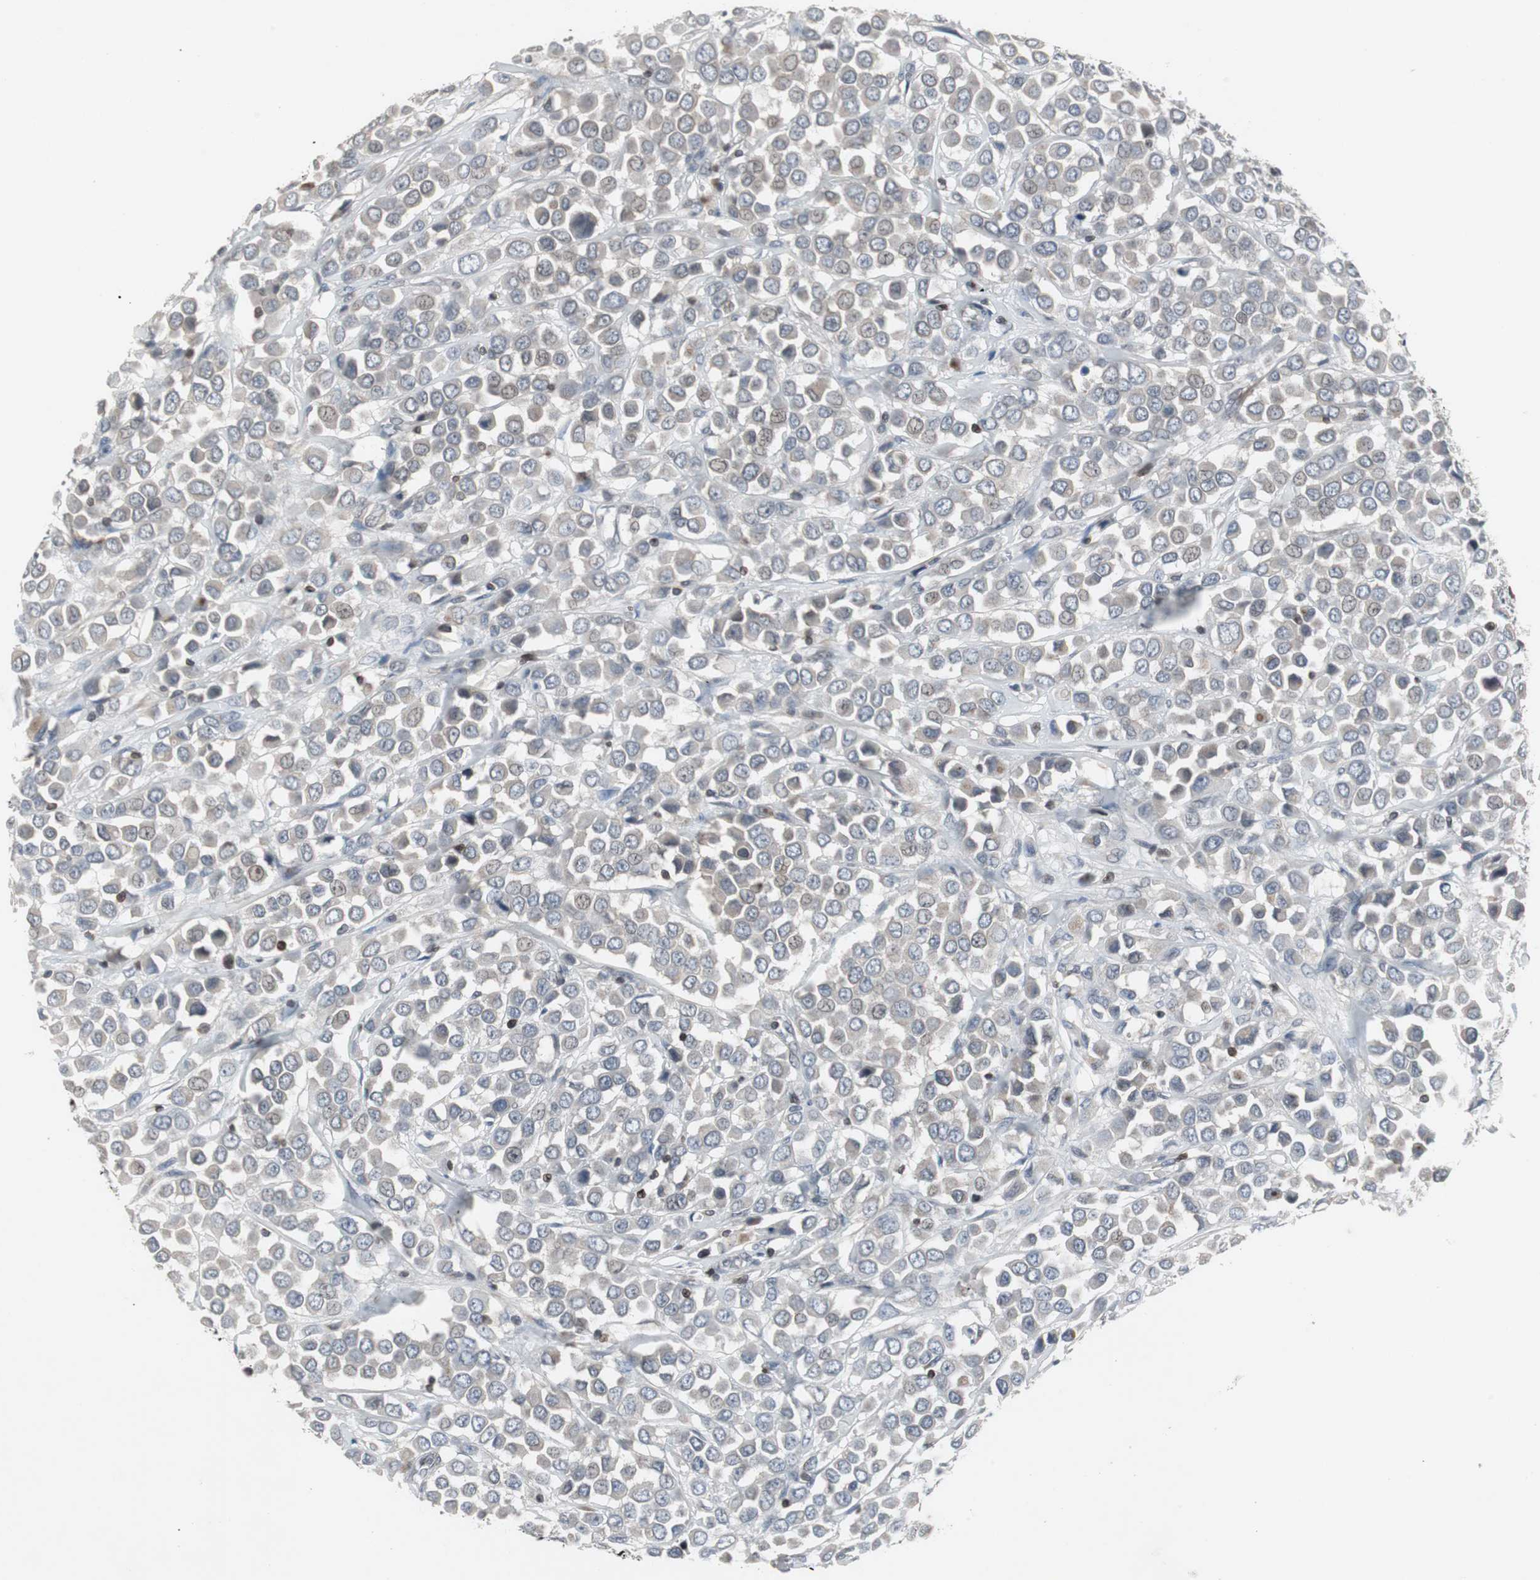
{"staining": {"intensity": "negative", "quantity": "none", "location": "none"}, "tissue": "breast cancer", "cell_type": "Tumor cells", "image_type": "cancer", "snomed": [{"axis": "morphology", "description": "Duct carcinoma"}, {"axis": "topography", "description": "Breast"}], "caption": "The micrograph displays no staining of tumor cells in infiltrating ductal carcinoma (breast).", "gene": "ZNF396", "patient": {"sex": "female", "age": 61}}